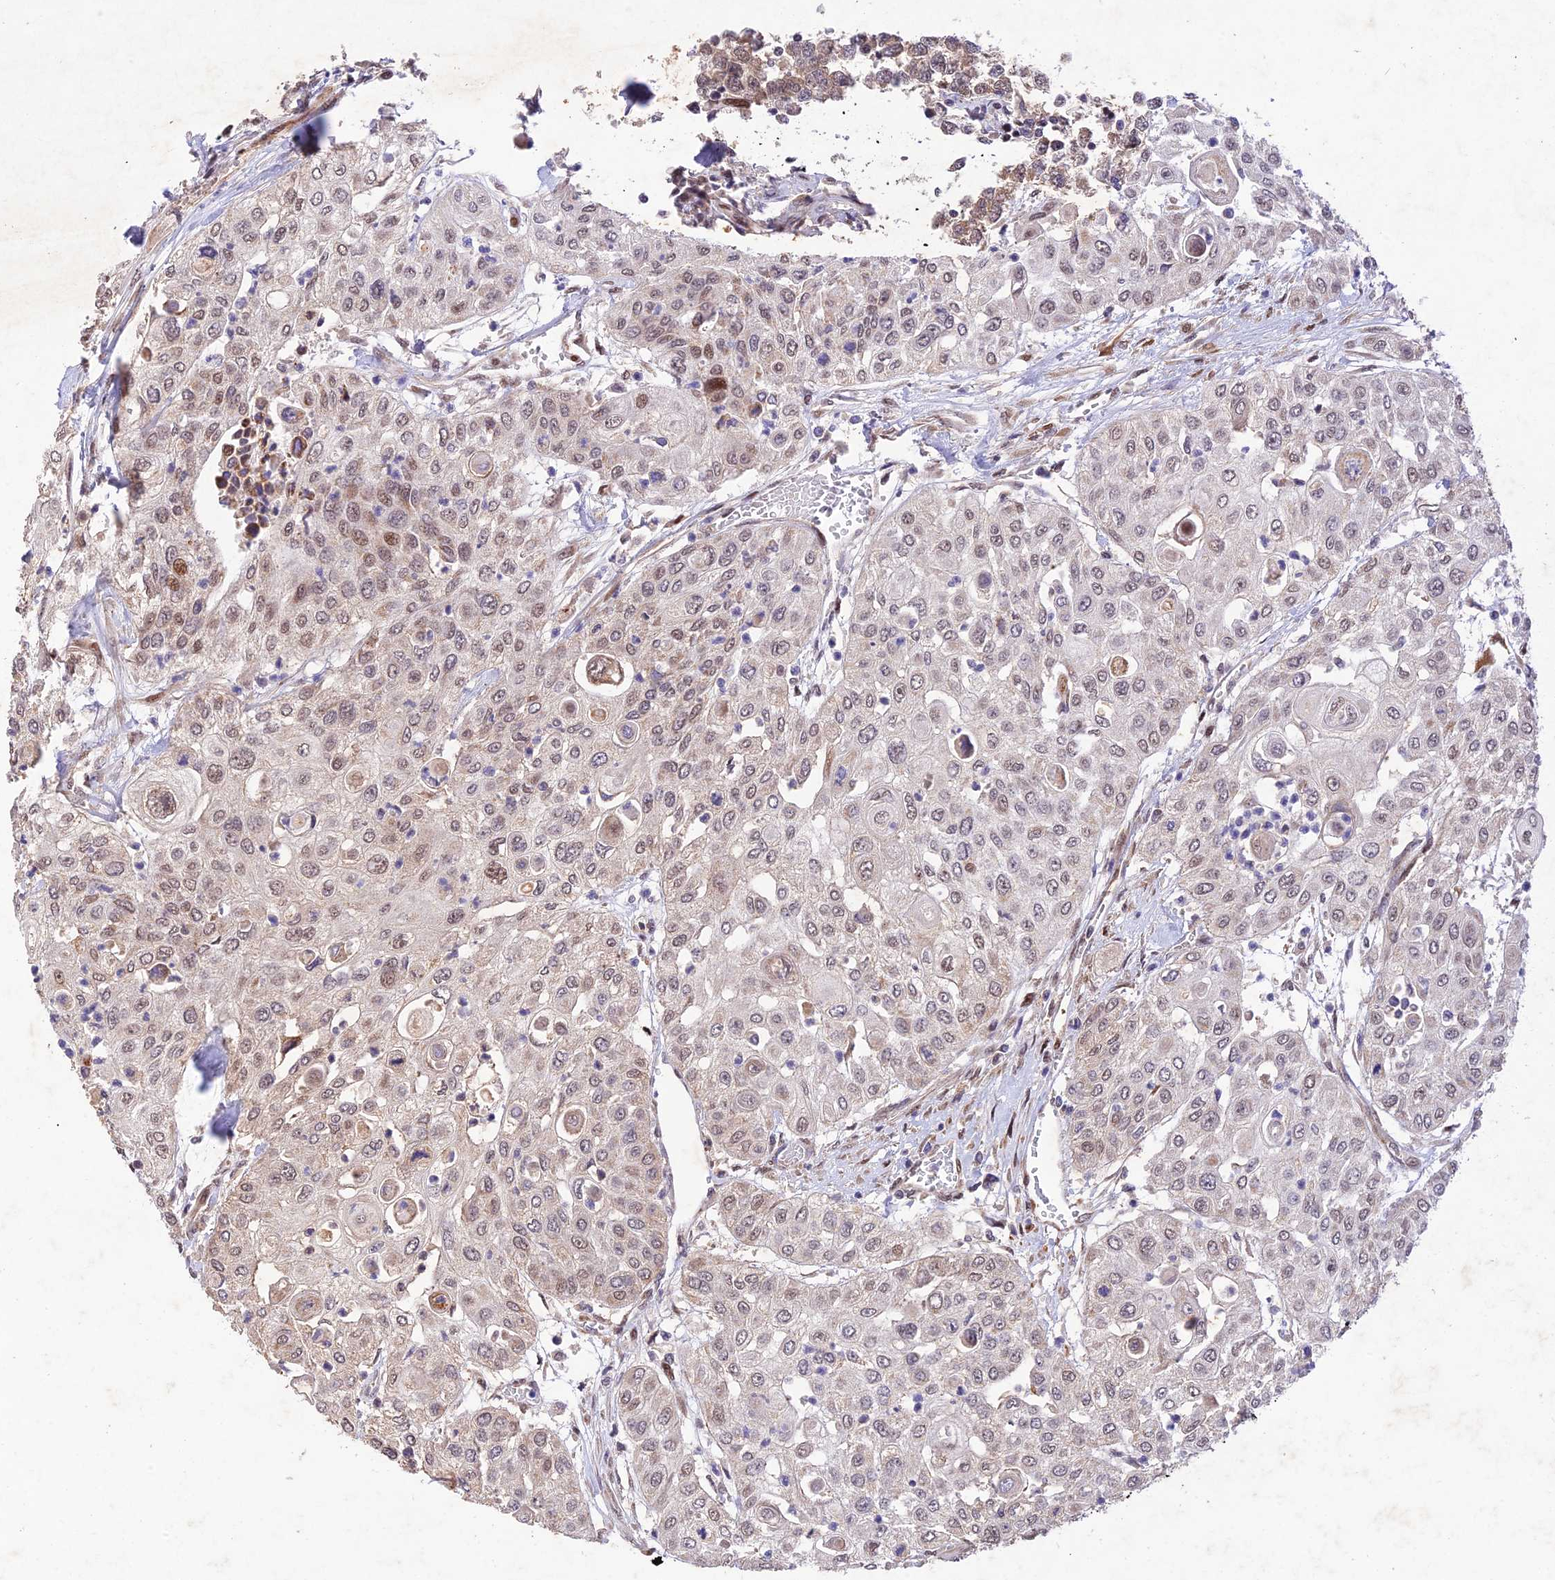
{"staining": {"intensity": "weak", "quantity": "25%-75%", "location": "nuclear"}, "tissue": "urothelial cancer", "cell_type": "Tumor cells", "image_type": "cancer", "snomed": [{"axis": "morphology", "description": "Urothelial carcinoma, High grade"}, {"axis": "topography", "description": "Urinary bladder"}], "caption": "Urothelial cancer stained with DAB immunohistochemistry (IHC) displays low levels of weak nuclear staining in approximately 25%-75% of tumor cells.", "gene": "WDR55", "patient": {"sex": "female", "age": 79}}